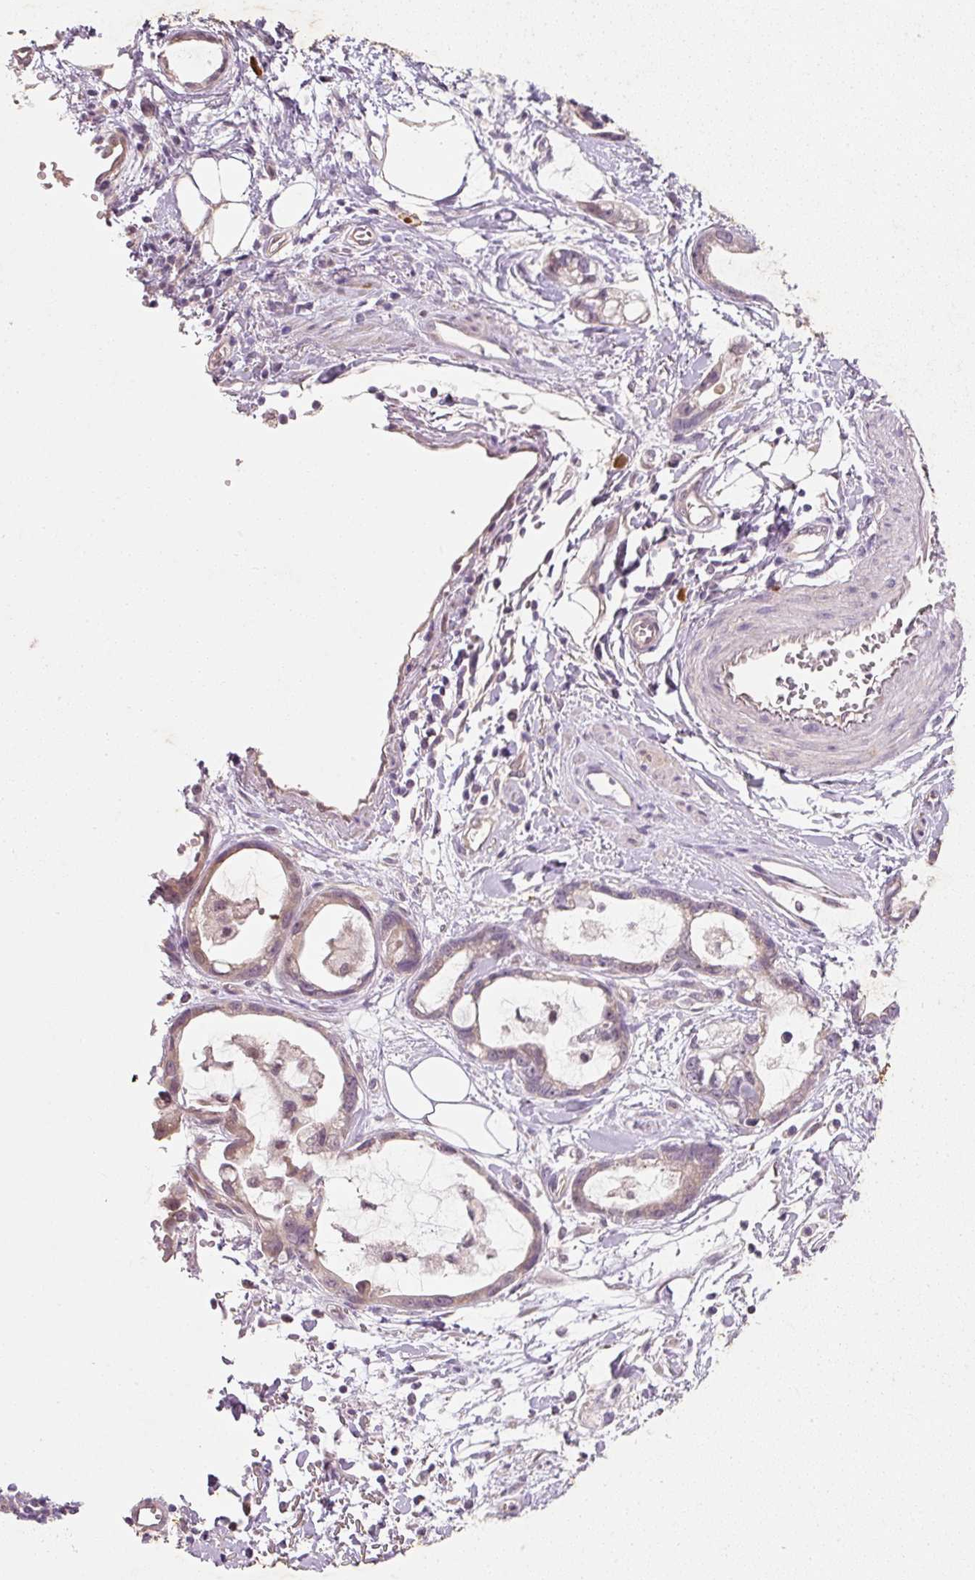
{"staining": {"intensity": "weak", "quantity": ">75%", "location": "cytoplasmic/membranous"}, "tissue": "stomach cancer", "cell_type": "Tumor cells", "image_type": "cancer", "snomed": [{"axis": "morphology", "description": "Adenocarcinoma, NOS"}, {"axis": "topography", "description": "Stomach"}], "caption": "Adenocarcinoma (stomach) stained with a protein marker displays weak staining in tumor cells.", "gene": "RGL2", "patient": {"sex": "male", "age": 55}}